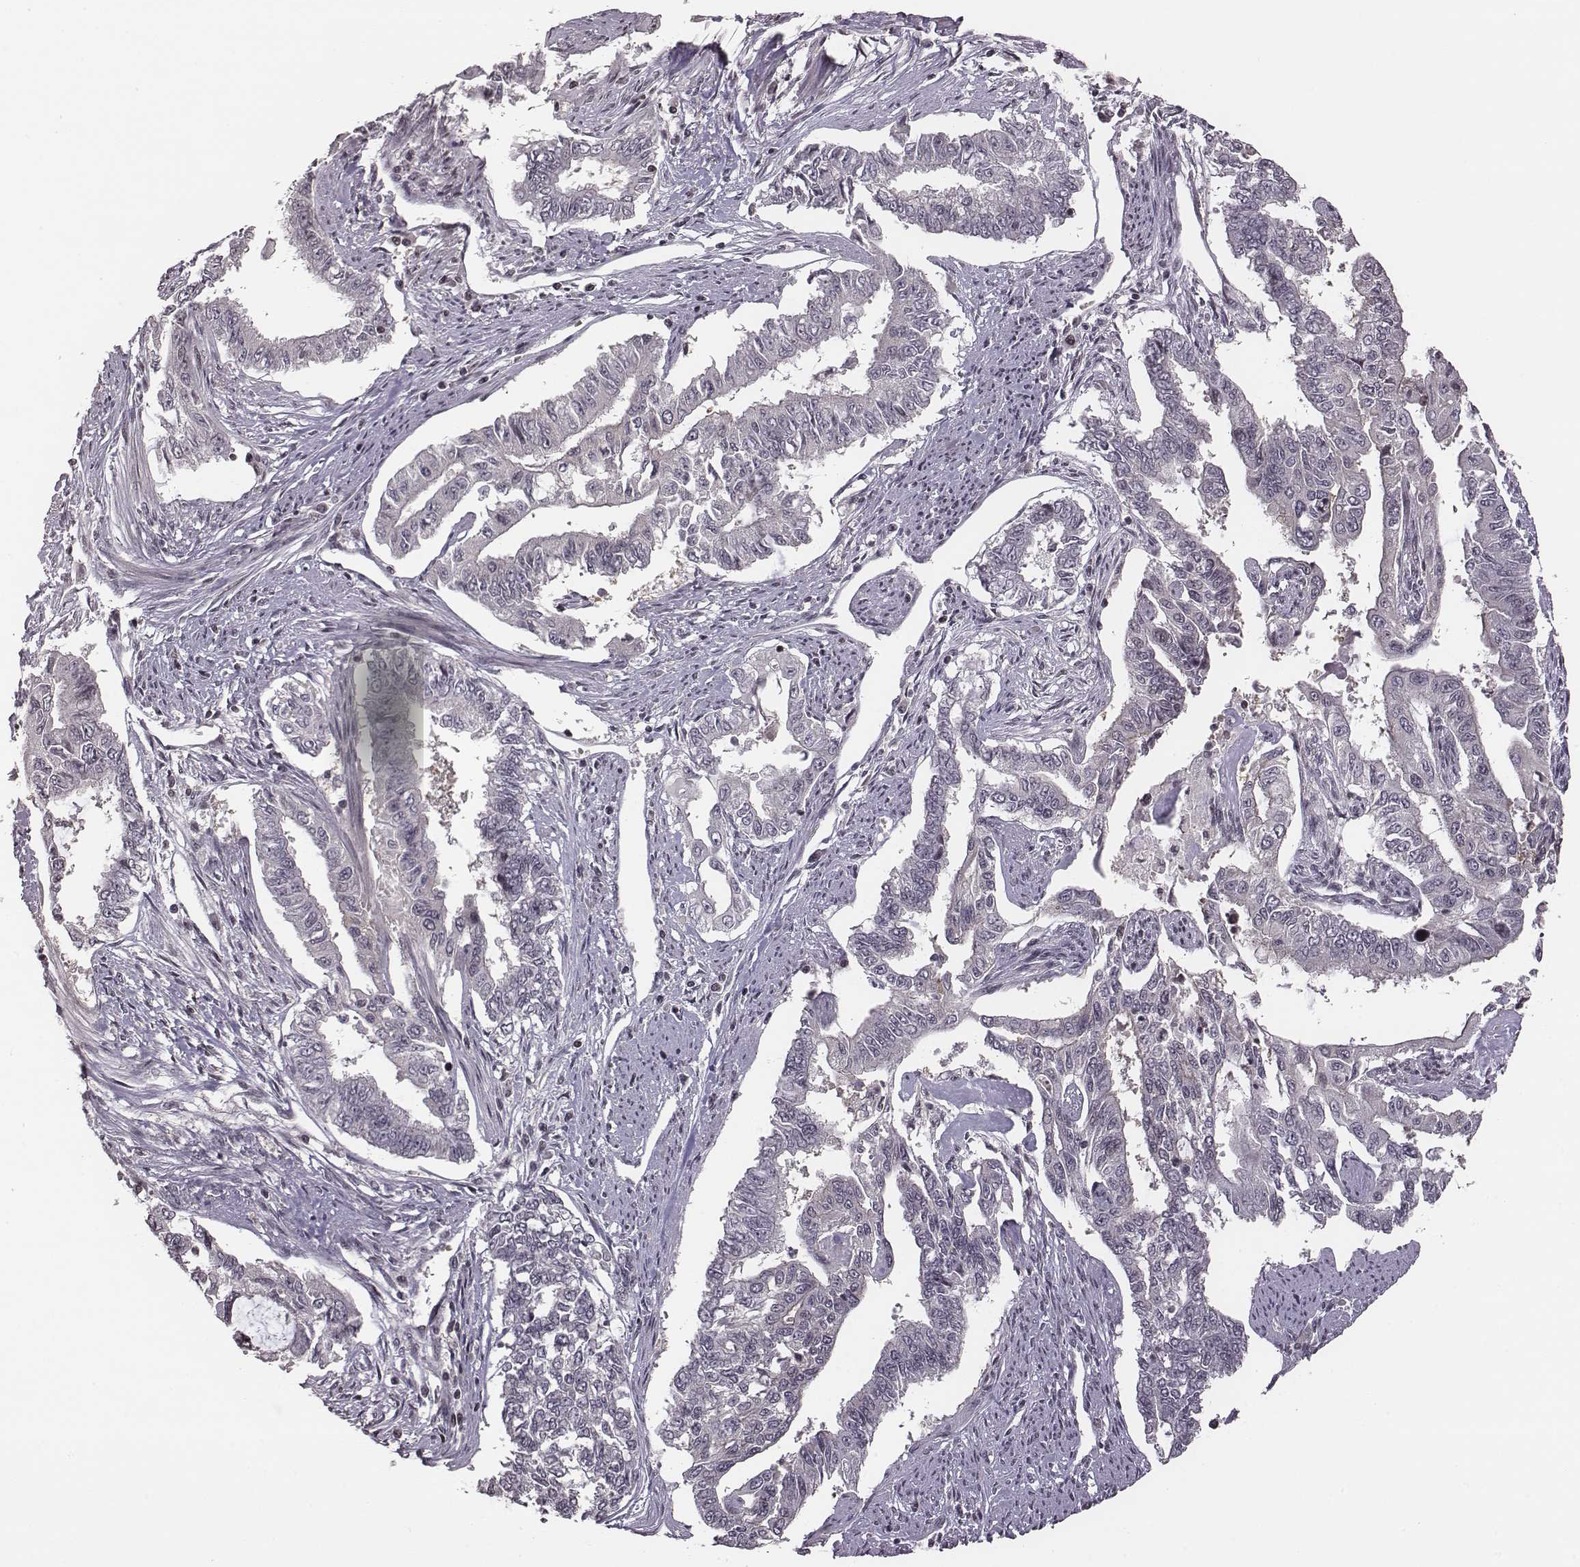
{"staining": {"intensity": "negative", "quantity": "none", "location": "none"}, "tissue": "endometrial cancer", "cell_type": "Tumor cells", "image_type": "cancer", "snomed": [{"axis": "morphology", "description": "Adenocarcinoma, NOS"}, {"axis": "topography", "description": "Uterus"}], "caption": "Endometrial cancer (adenocarcinoma) stained for a protein using immunohistochemistry (IHC) demonstrates no expression tumor cells.", "gene": "GRM4", "patient": {"sex": "female", "age": 59}}